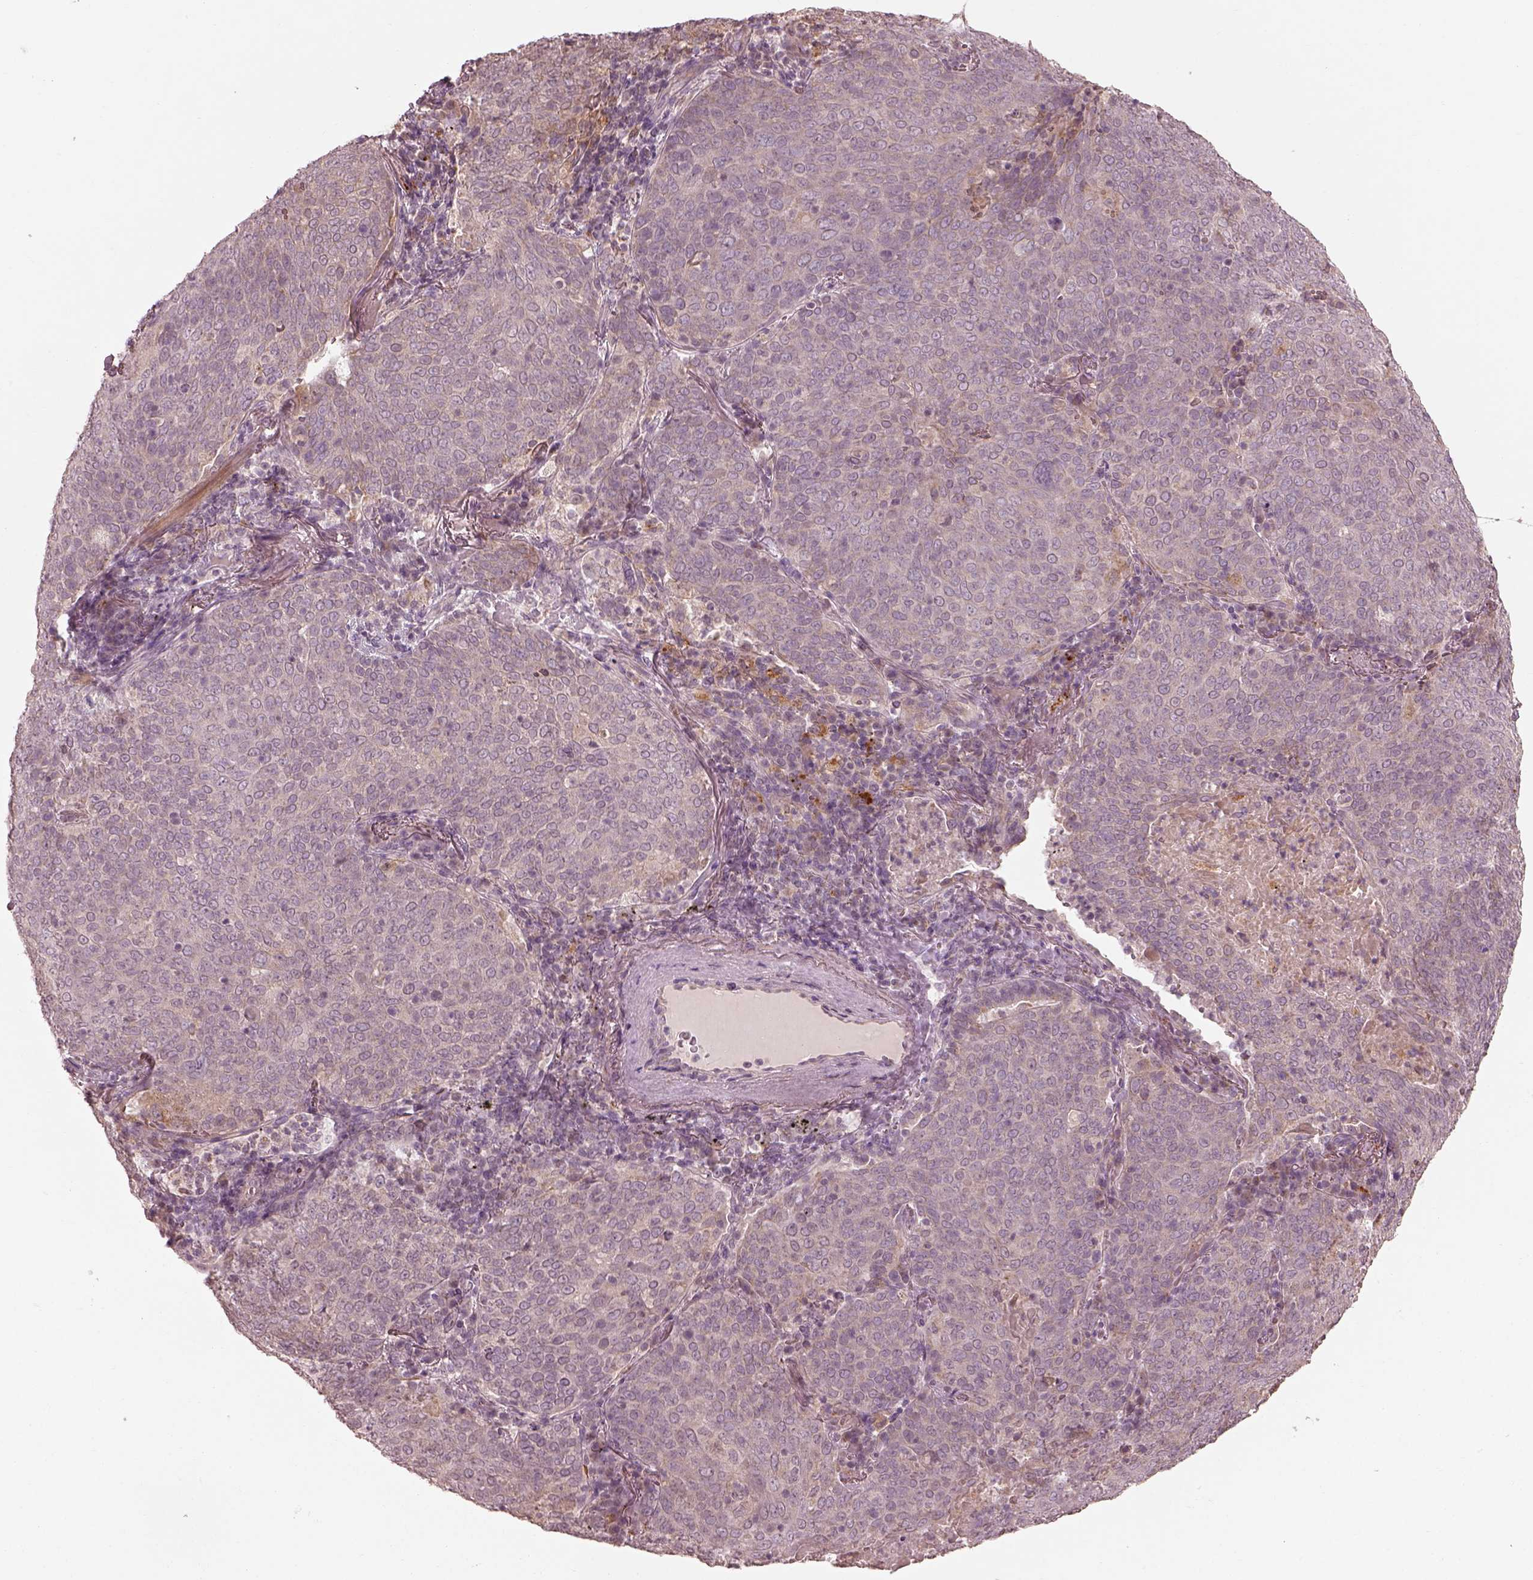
{"staining": {"intensity": "negative", "quantity": "none", "location": "none"}, "tissue": "lung cancer", "cell_type": "Tumor cells", "image_type": "cancer", "snomed": [{"axis": "morphology", "description": "Squamous cell carcinoma, NOS"}, {"axis": "topography", "description": "Lung"}], "caption": "High power microscopy histopathology image of an immunohistochemistry photomicrograph of lung squamous cell carcinoma, revealing no significant positivity in tumor cells.", "gene": "SLC25A46", "patient": {"sex": "male", "age": 82}}